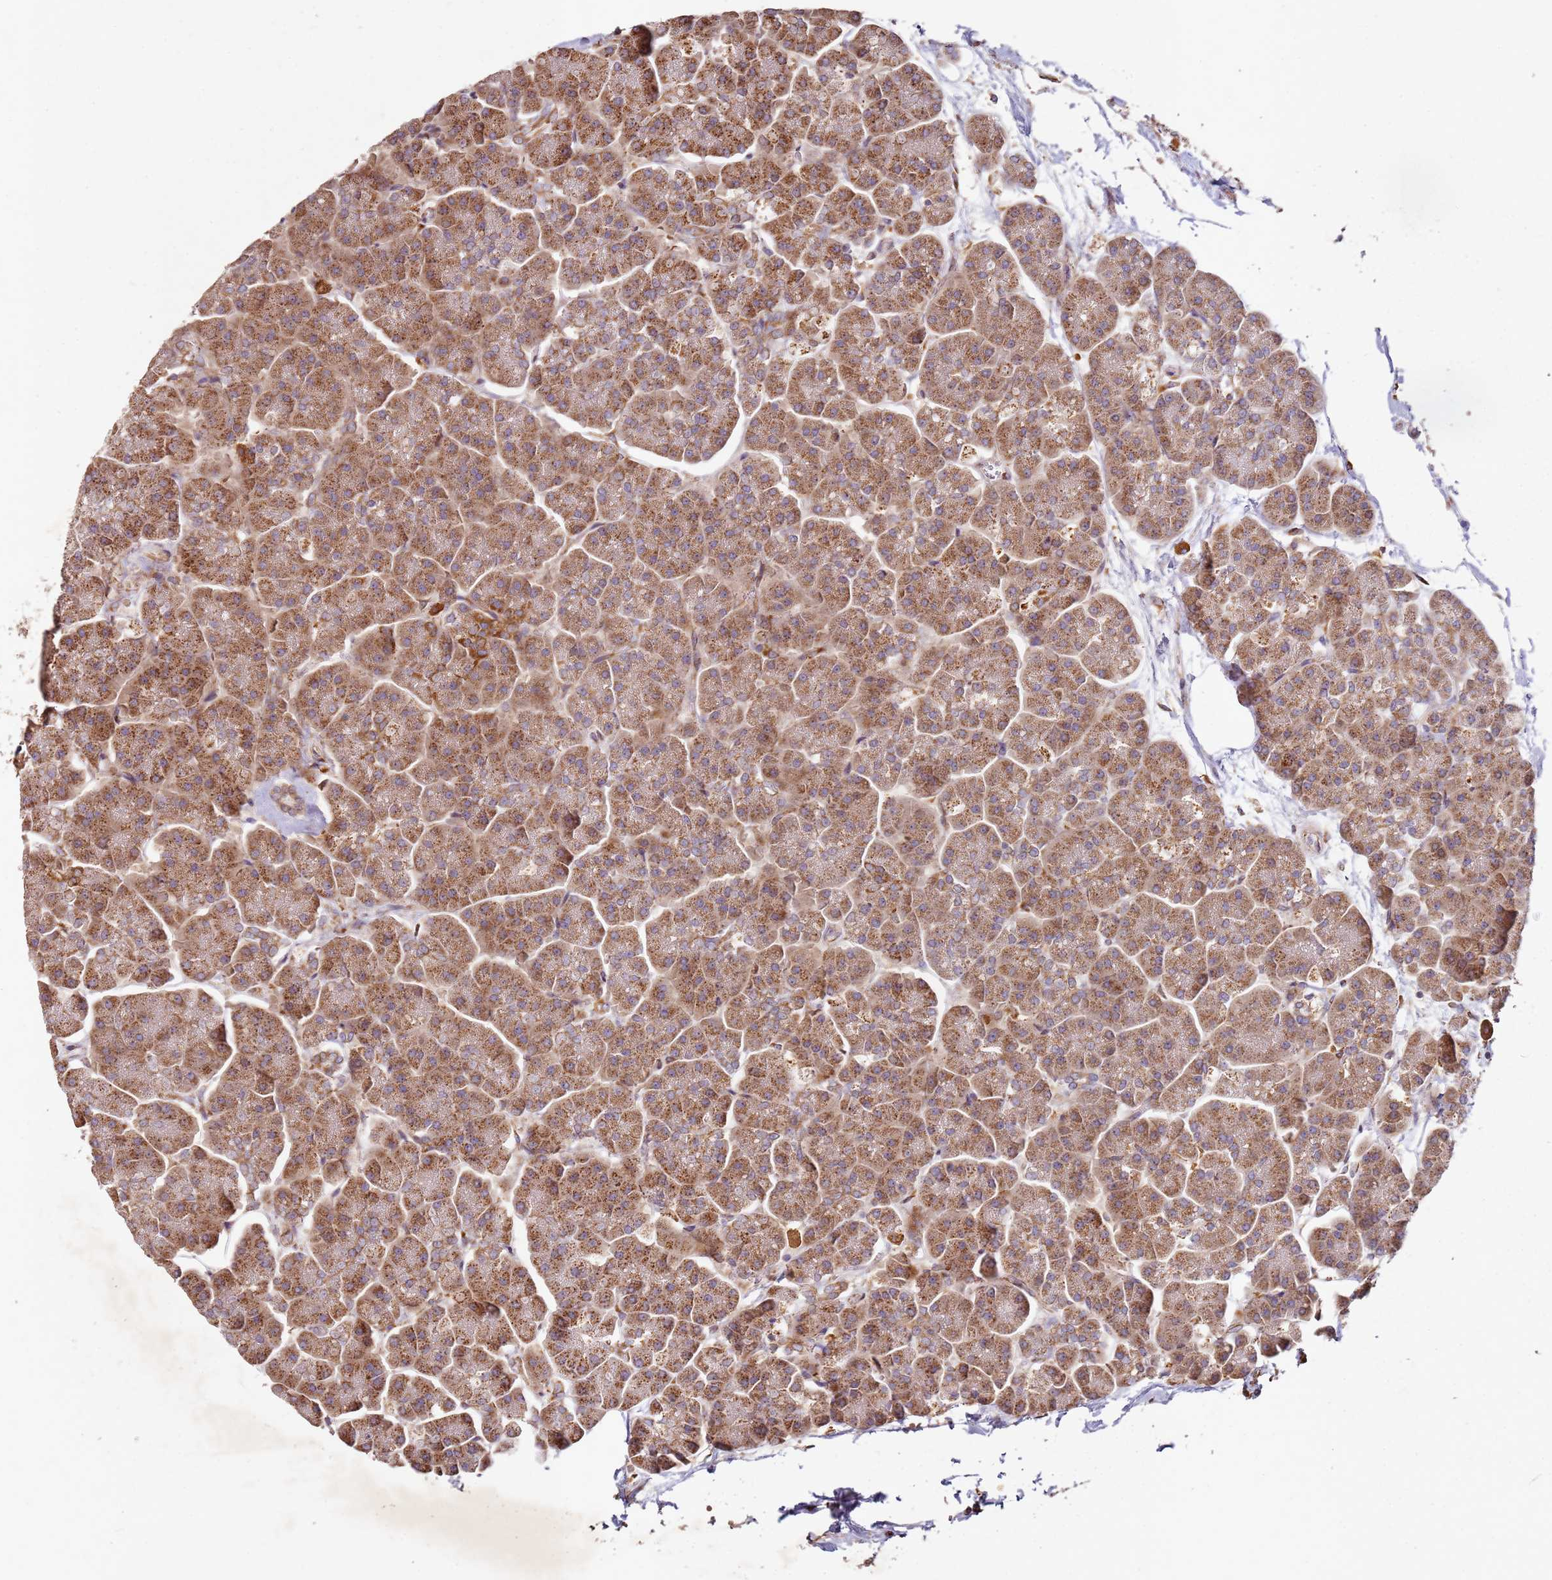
{"staining": {"intensity": "strong", "quantity": ">75%", "location": "cytoplasmic/membranous"}, "tissue": "pancreas", "cell_type": "Exocrine glandular cells", "image_type": "normal", "snomed": [{"axis": "morphology", "description": "Normal tissue, NOS"}, {"axis": "topography", "description": "Pancreas"}, {"axis": "topography", "description": "Peripheral nerve tissue"}], "caption": "Immunohistochemical staining of unremarkable human pancreas displays >75% levels of strong cytoplasmic/membranous protein expression in approximately >75% of exocrine glandular cells. Immunohistochemistry stains the protein of interest in brown and the nuclei are stained blue.", "gene": "ARFRP1", "patient": {"sex": "male", "age": 54}}